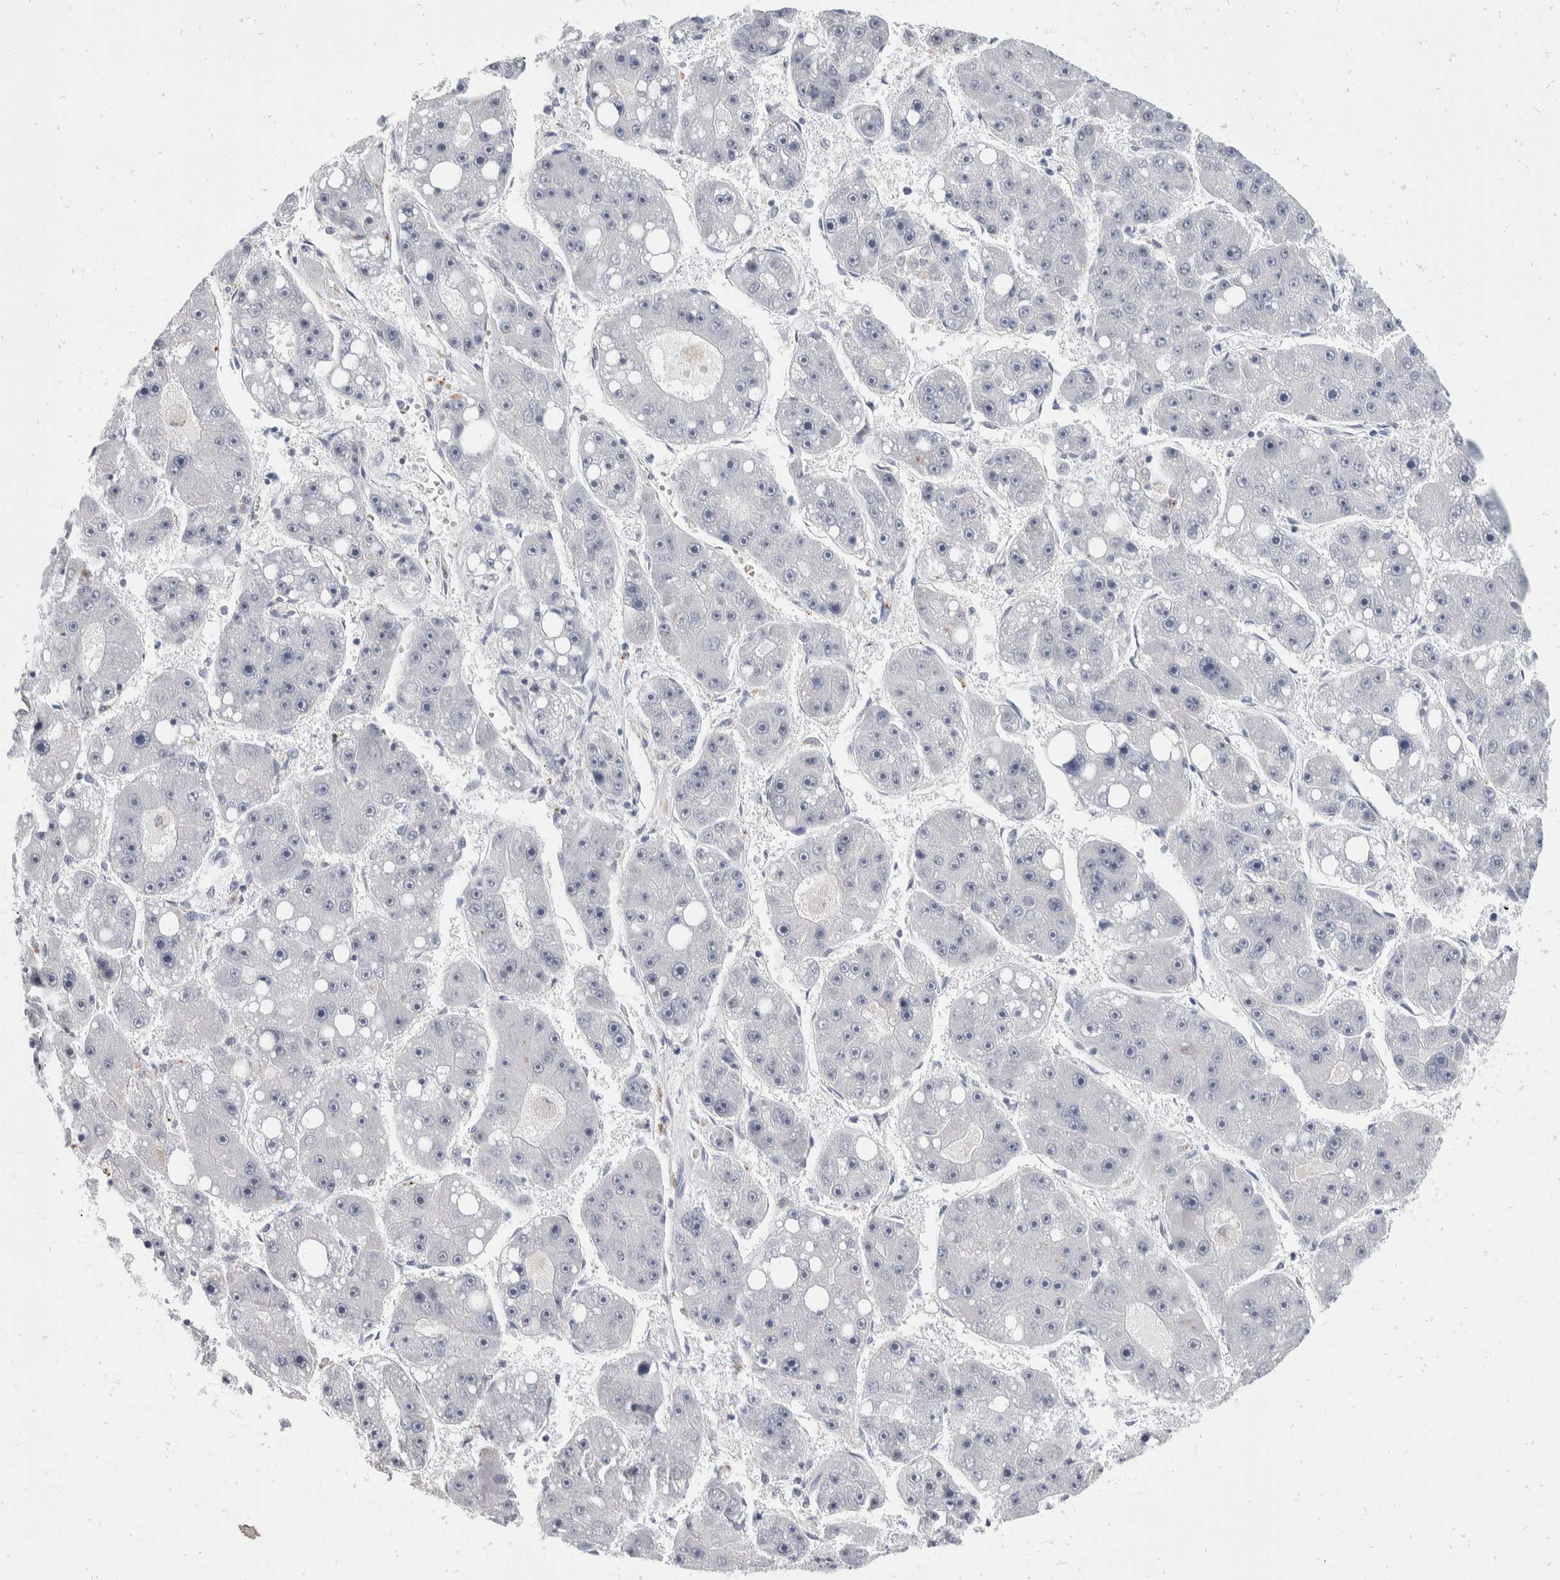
{"staining": {"intensity": "negative", "quantity": "none", "location": "none"}, "tissue": "liver cancer", "cell_type": "Tumor cells", "image_type": "cancer", "snomed": [{"axis": "morphology", "description": "Carcinoma, Hepatocellular, NOS"}, {"axis": "topography", "description": "Liver"}], "caption": "Histopathology image shows no protein staining in tumor cells of liver hepatocellular carcinoma tissue.", "gene": "CATSPERD", "patient": {"sex": "female", "age": 61}}